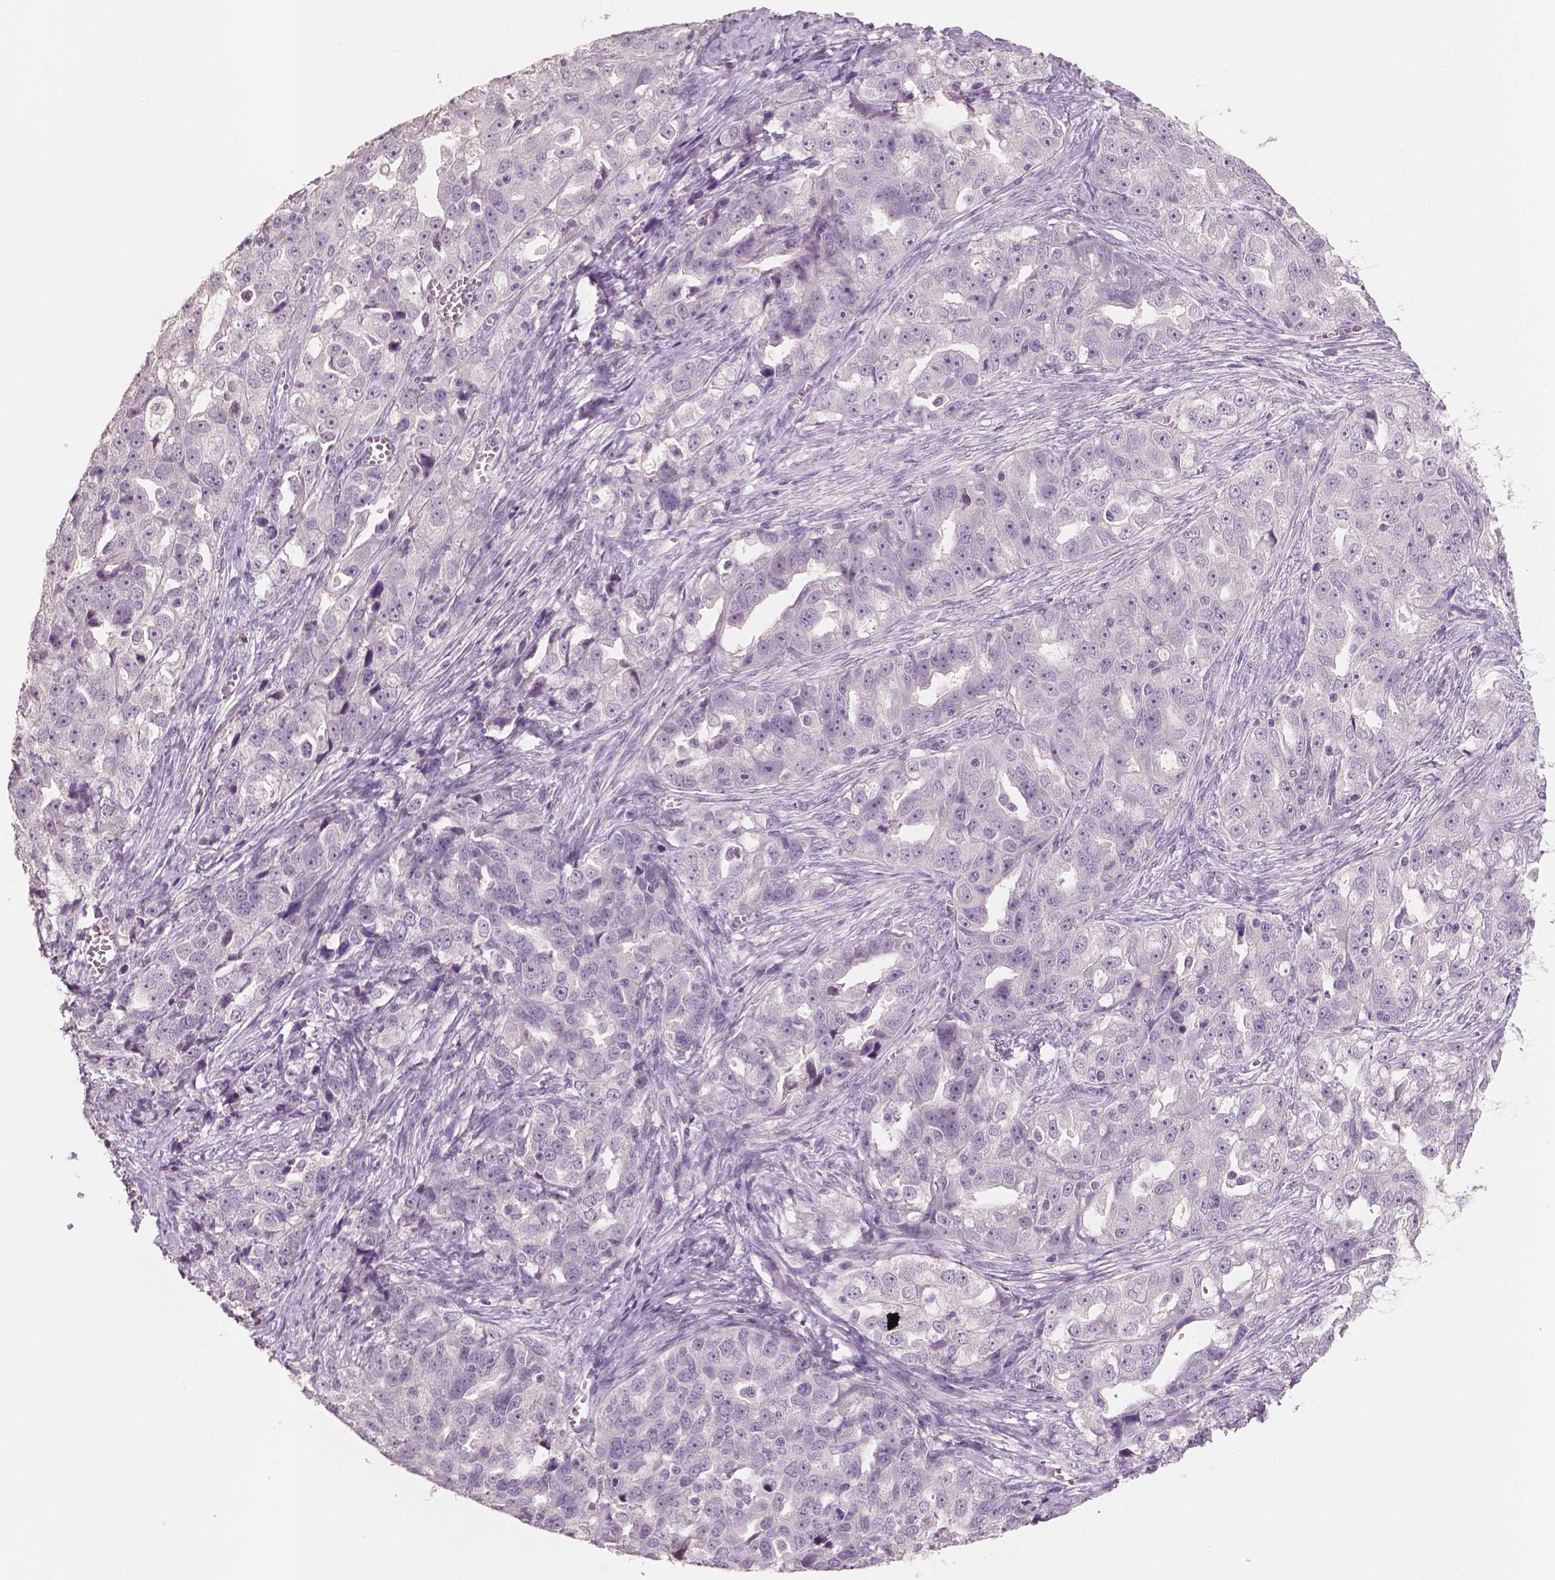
{"staining": {"intensity": "negative", "quantity": "none", "location": "none"}, "tissue": "ovarian cancer", "cell_type": "Tumor cells", "image_type": "cancer", "snomed": [{"axis": "morphology", "description": "Cystadenocarcinoma, serous, NOS"}, {"axis": "topography", "description": "Ovary"}], "caption": "High power microscopy photomicrograph of an immunohistochemistry photomicrograph of serous cystadenocarcinoma (ovarian), revealing no significant positivity in tumor cells. Brightfield microscopy of immunohistochemistry (IHC) stained with DAB (3,3'-diaminobenzidine) (brown) and hematoxylin (blue), captured at high magnification.", "gene": "KIT", "patient": {"sex": "female", "age": 51}}